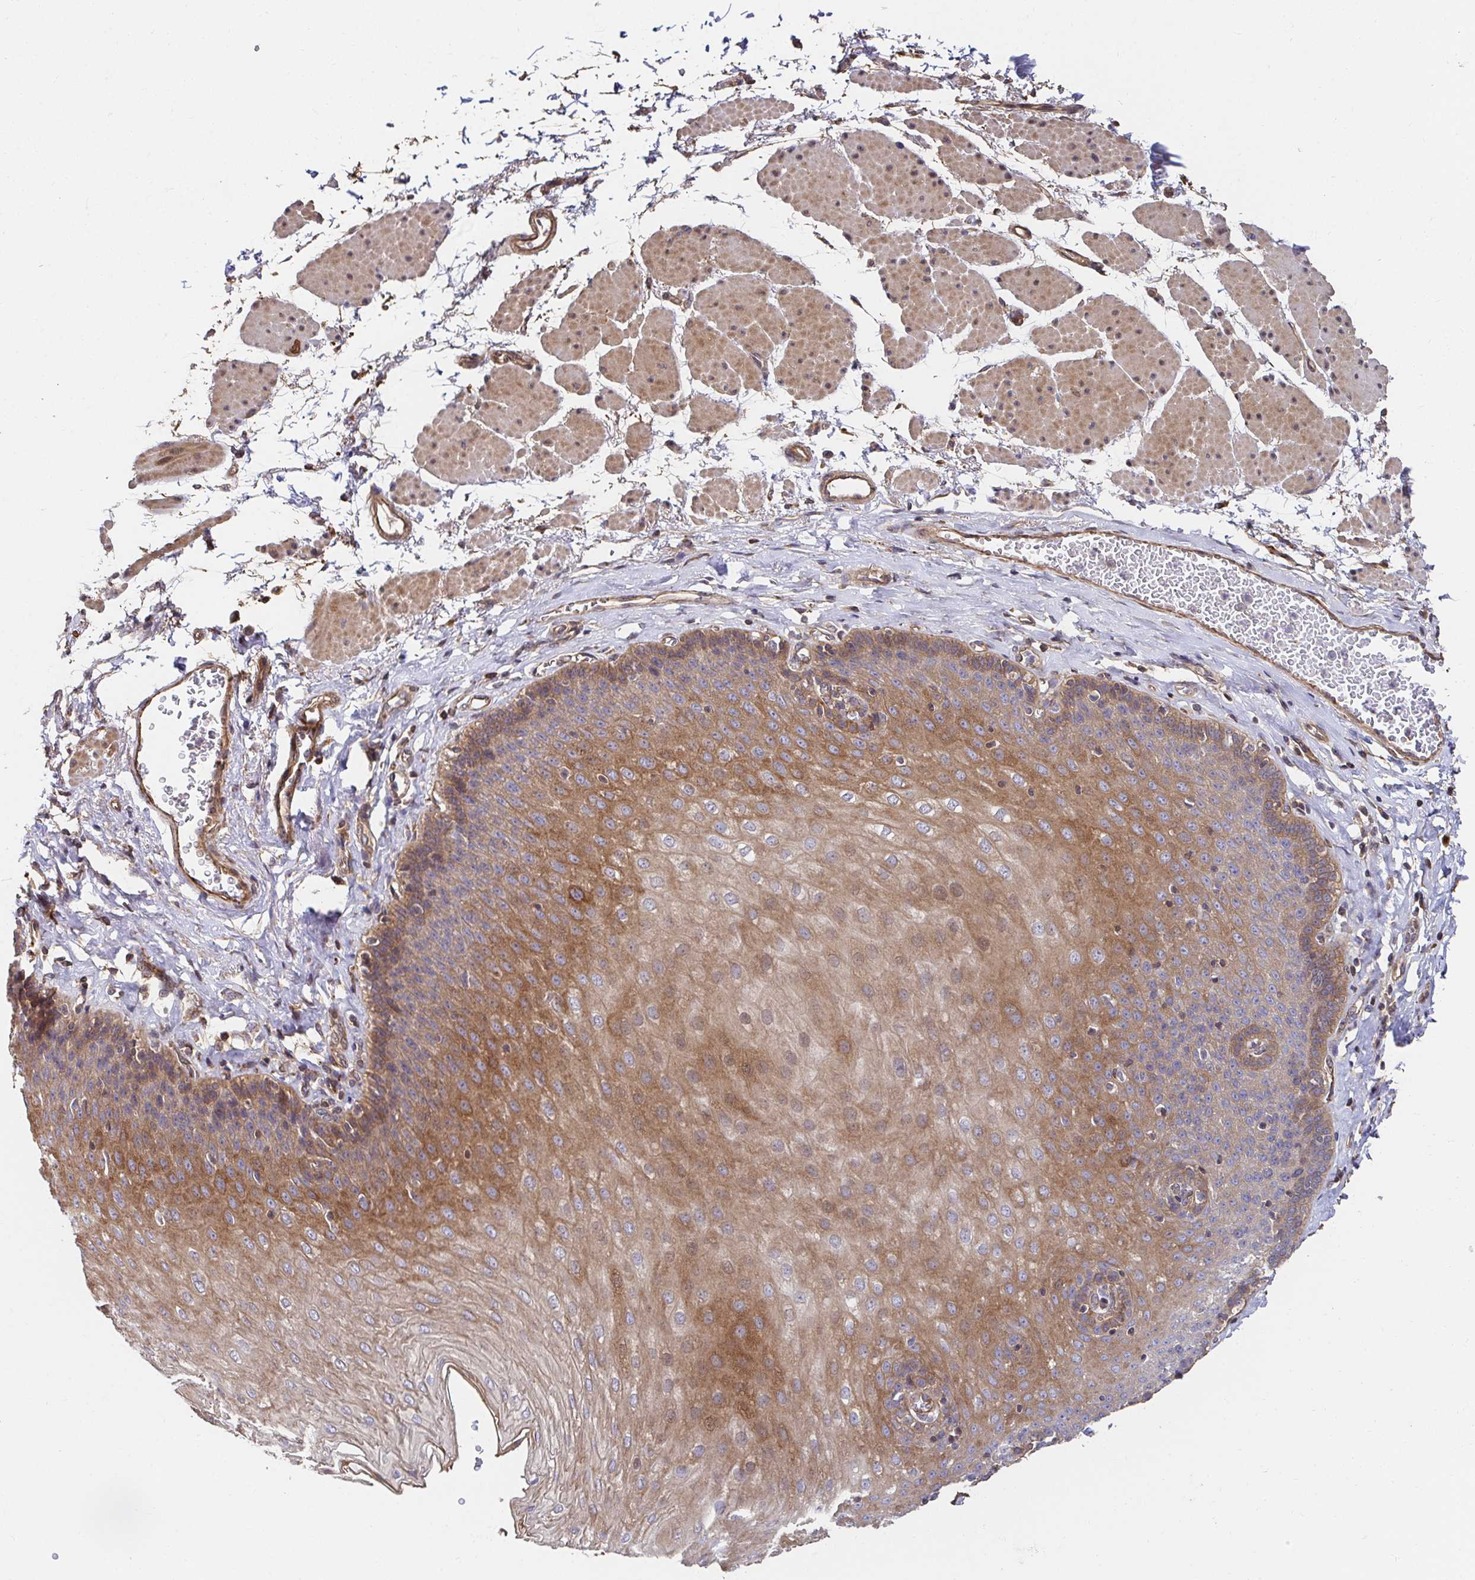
{"staining": {"intensity": "moderate", "quantity": "25%-75%", "location": "cytoplasmic/membranous"}, "tissue": "esophagus", "cell_type": "Squamous epithelial cells", "image_type": "normal", "snomed": [{"axis": "morphology", "description": "Normal tissue, NOS"}, {"axis": "topography", "description": "Esophagus"}], "caption": "IHC image of benign esophagus: human esophagus stained using immunohistochemistry exhibits medium levels of moderate protein expression localized specifically in the cytoplasmic/membranous of squamous epithelial cells, appearing as a cytoplasmic/membranous brown color.", "gene": "APBB1", "patient": {"sex": "female", "age": 81}}